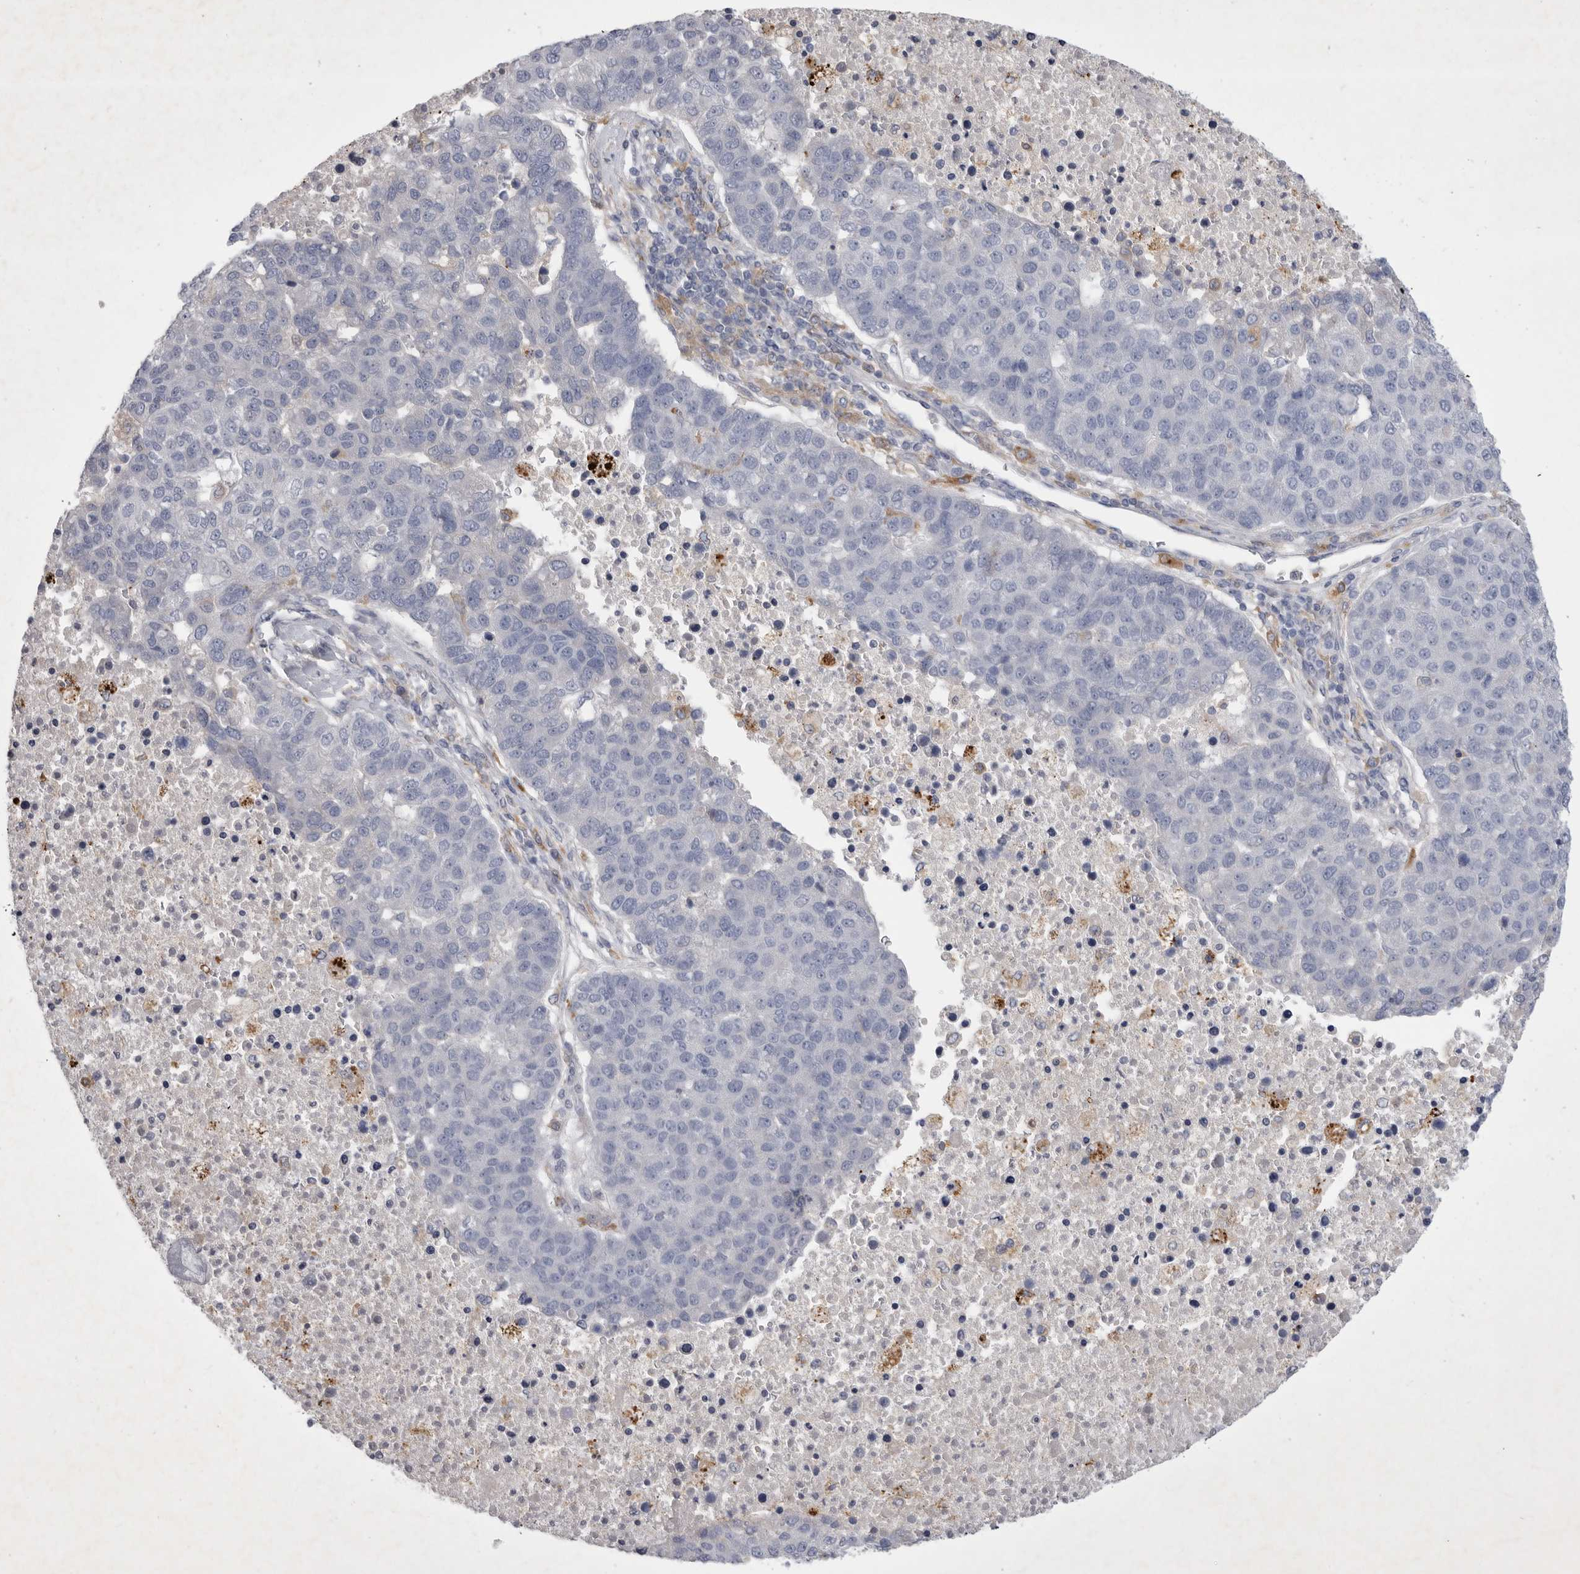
{"staining": {"intensity": "negative", "quantity": "none", "location": "none"}, "tissue": "pancreatic cancer", "cell_type": "Tumor cells", "image_type": "cancer", "snomed": [{"axis": "morphology", "description": "Adenocarcinoma, NOS"}, {"axis": "topography", "description": "Pancreas"}], "caption": "Immunohistochemistry photomicrograph of human pancreatic cancer (adenocarcinoma) stained for a protein (brown), which exhibits no expression in tumor cells.", "gene": "SIGLEC10", "patient": {"sex": "female", "age": 61}}